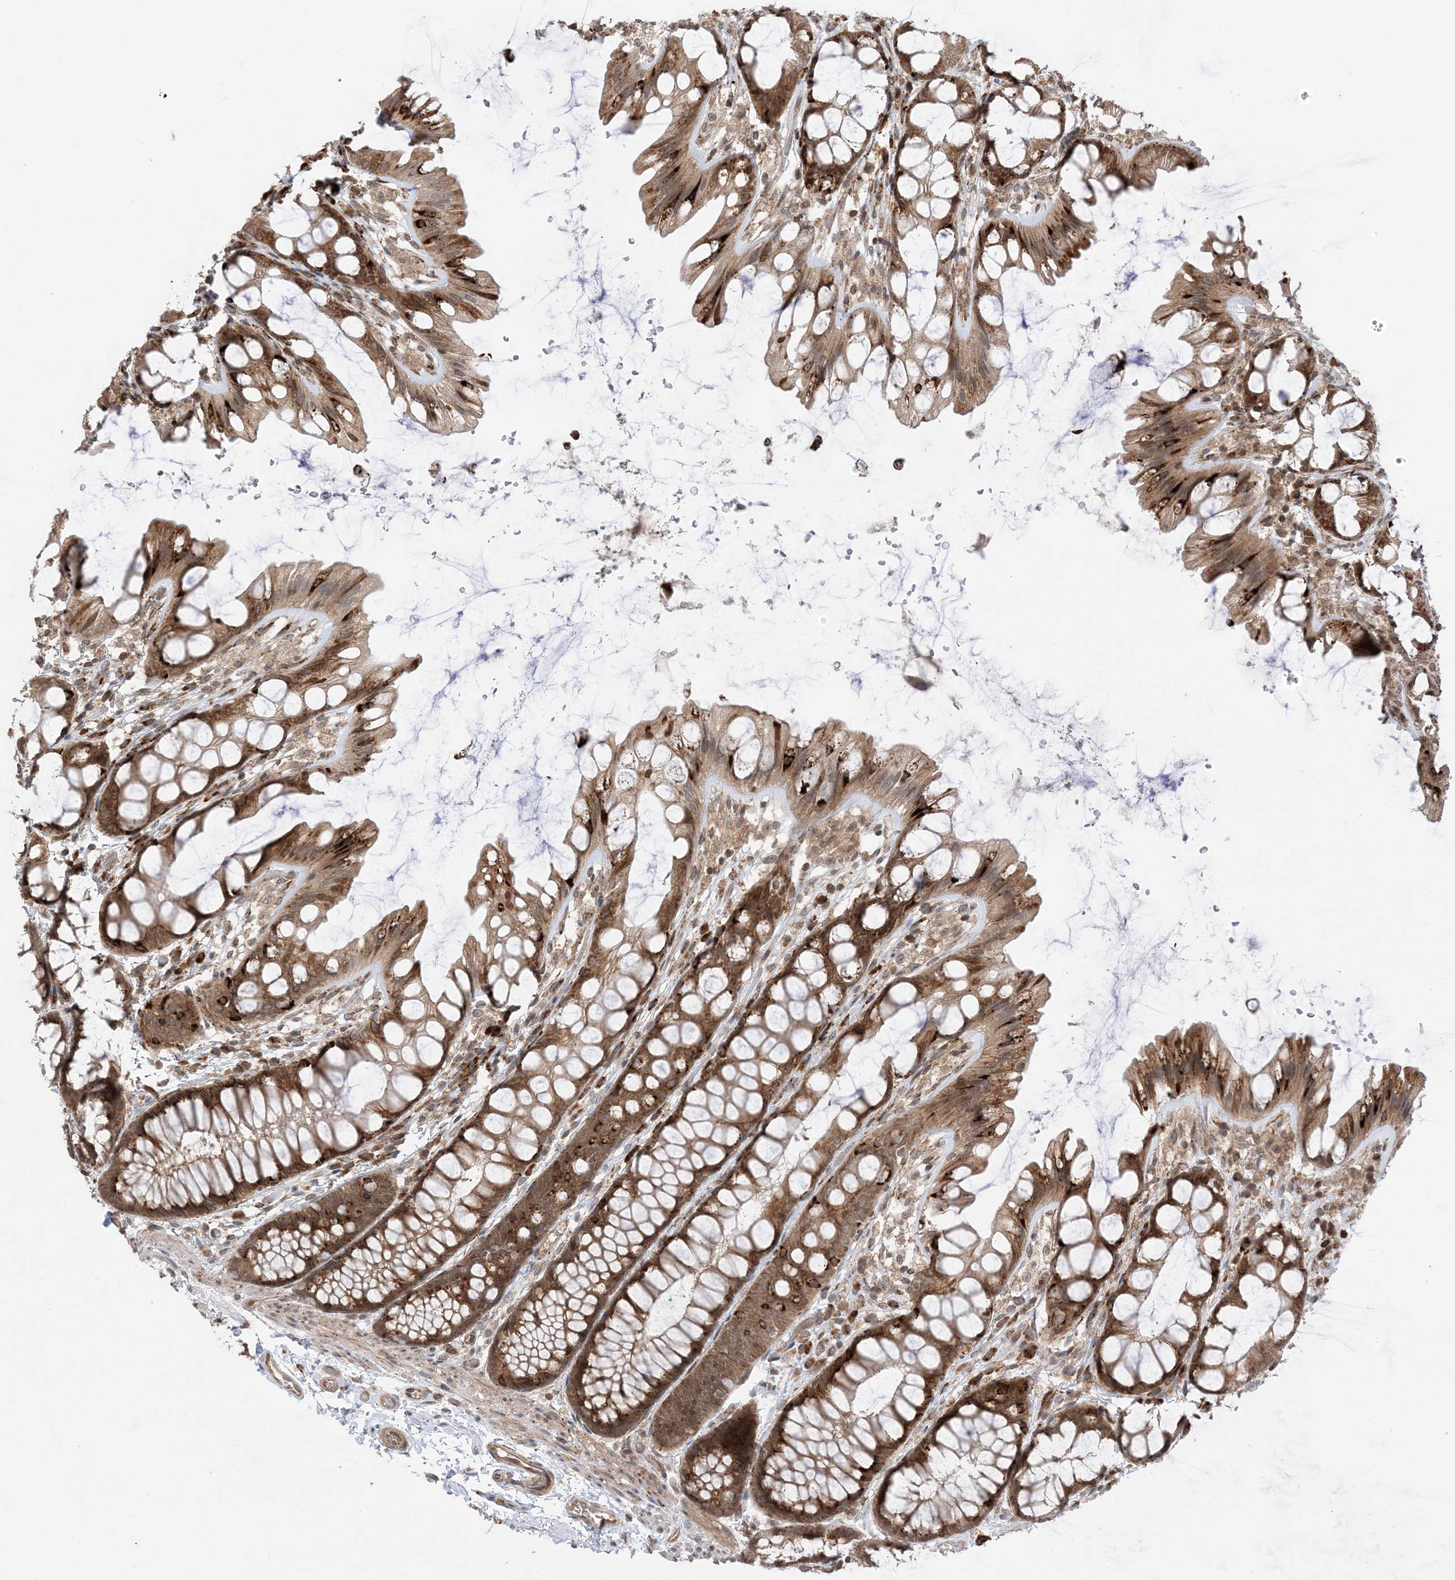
{"staining": {"intensity": "moderate", "quantity": ">75%", "location": "cytoplasmic/membranous"}, "tissue": "colon", "cell_type": "Endothelial cells", "image_type": "normal", "snomed": [{"axis": "morphology", "description": "Normal tissue, NOS"}, {"axis": "topography", "description": "Colon"}], "caption": "Immunohistochemistry photomicrograph of normal colon: colon stained using immunohistochemistry (IHC) reveals medium levels of moderate protein expression localized specifically in the cytoplasmic/membranous of endothelial cells, appearing as a cytoplasmic/membranous brown color.", "gene": "METTL21A", "patient": {"sex": "male", "age": 47}}